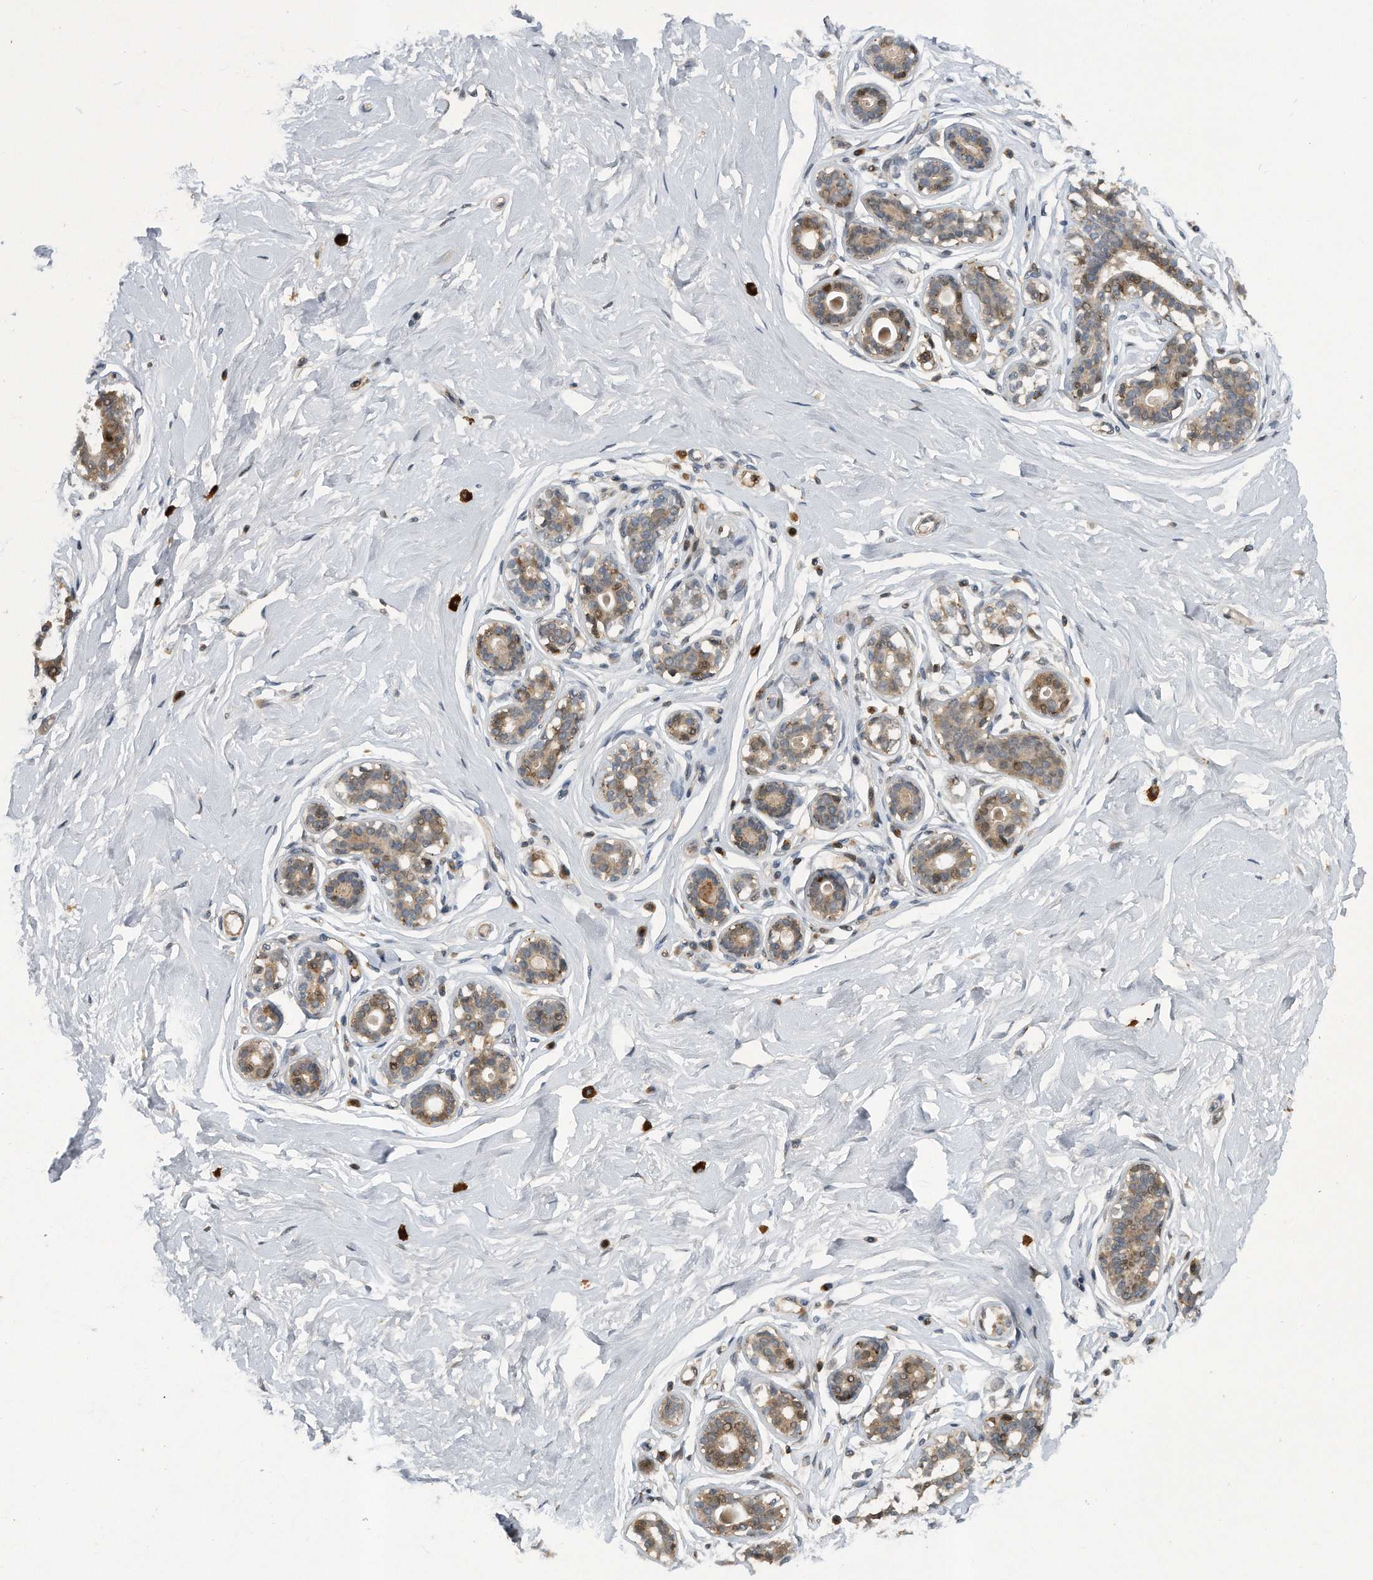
{"staining": {"intensity": "moderate", "quantity": "<25%", "location": "cytoplasmic/membranous"}, "tissue": "breast", "cell_type": "Adipocytes", "image_type": "normal", "snomed": [{"axis": "morphology", "description": "Normal tissue, NOS"}, {"axis": "morphology", "description": "Adenoma, NOS"}, {"axis": "topography", "description": "Breast"}], "caption": "Immunohistochemistry (IHC) photomicrograph of unremarkable breast stained for a protein (brown), which demonstrates low levels of moderate cytoplasmic/membranous expression in about <25% of adipocytes.", "gene": "PGBD2", "patient": {"sex": "female", "age": 23}}